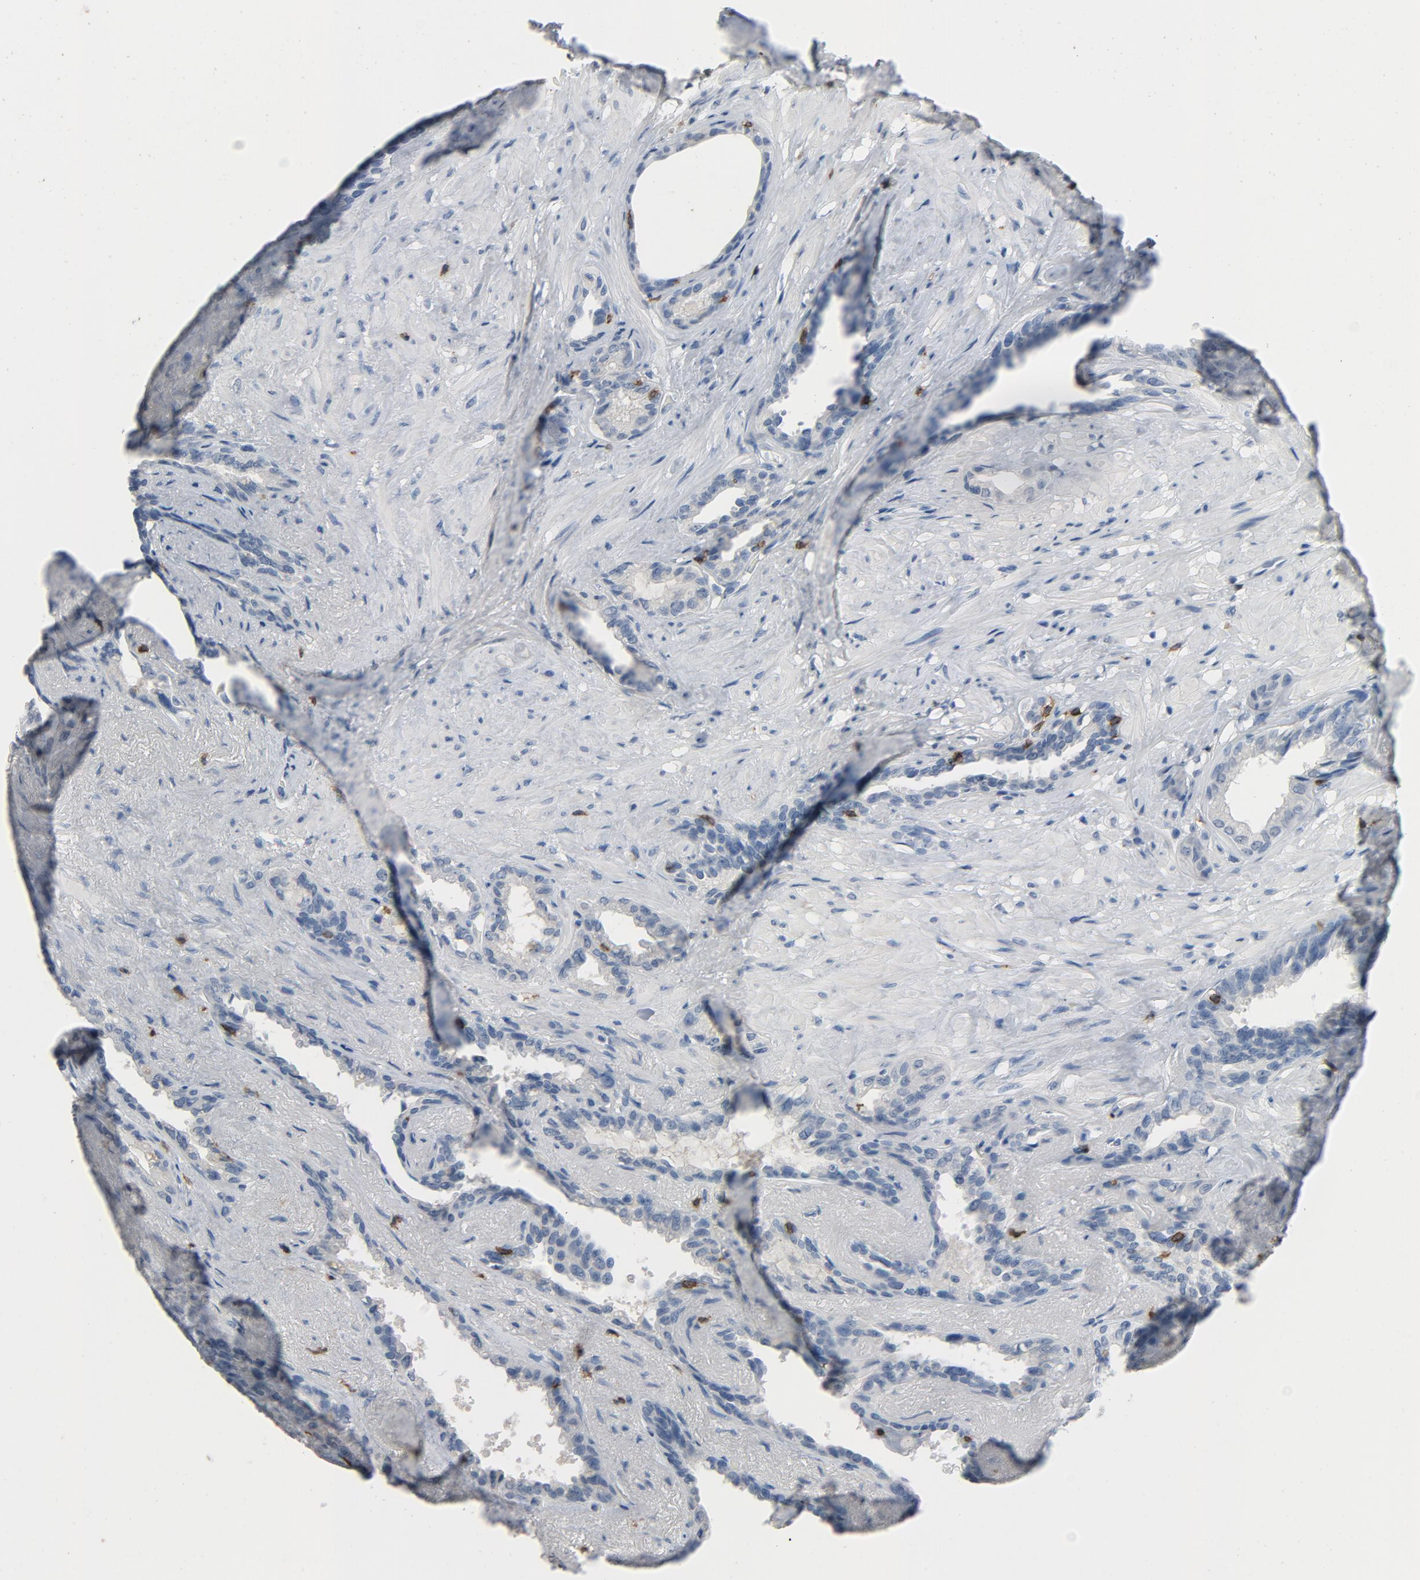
{"staining": {"intensity": "negative", "quantity": "none", "location": "none"}, "tissue": "seminal vesicle", "cell_type": "Glandular cells", "image_type": "normal", "snomed": [{"axis": "morphology", "description": "Normal tissue, NOS"}, {"axis": "topography", "description": "Seminal veicle"}], "caption": "A micrograph of seminal vesicle stained for a protein reveals no brown staining in glandular cells. (Stains: DAB (3,3'-diaminobenzidine) immunohistochemistry (IHC) with hematoxylin counter stain, Microscopy: brightfield microscopy at high magnification).", "gene": "LCK", "patient": {"sex": "male", "age": 61}}